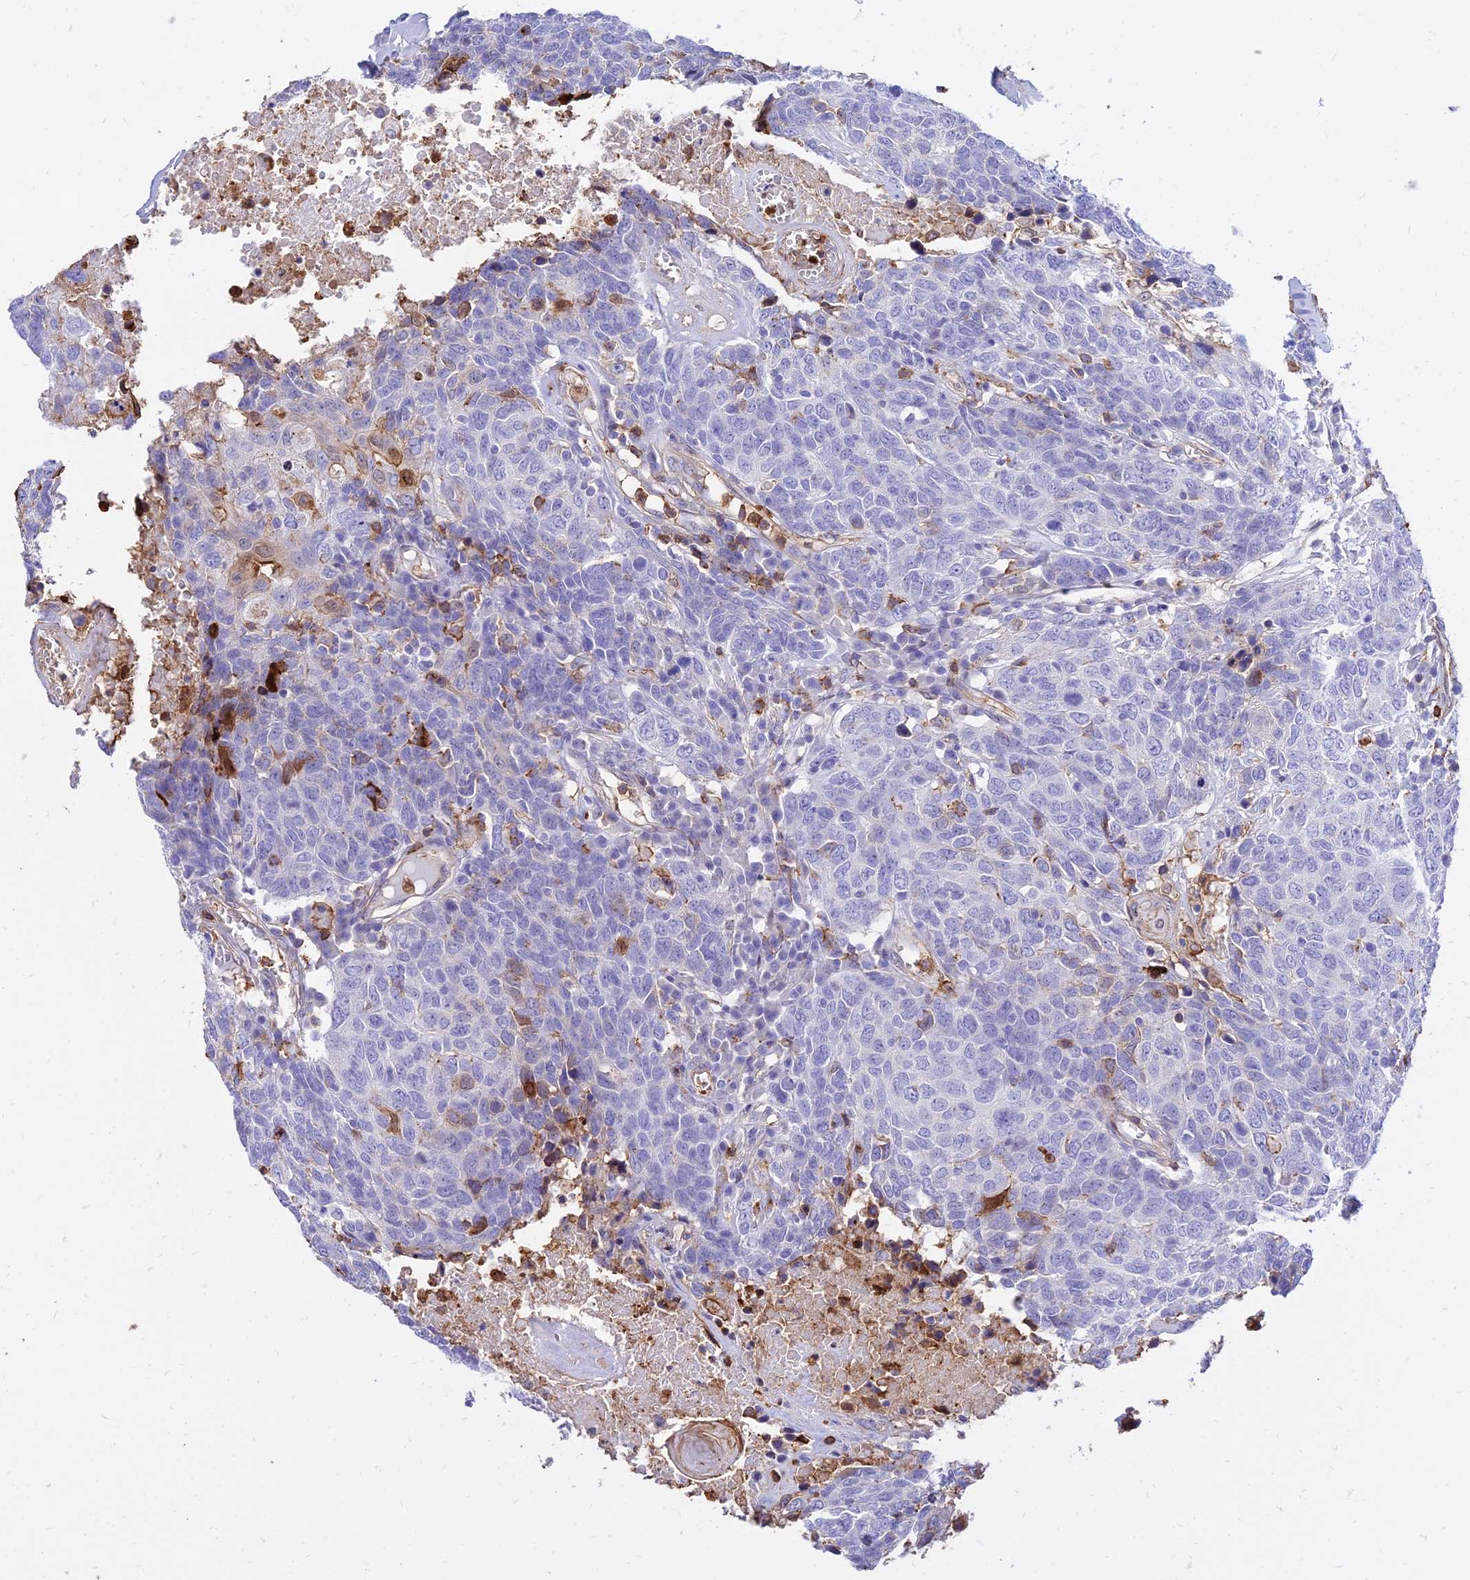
{"staining": {"intensity": "negative", "quantity": "none", "location": "none"}, "tissue": "head and neck cancer", "cell_type": "Tumor cells", "image_type": "cancer", "snomed": [{"axis": "morphology", "description": "Squamous cell carcinoma, NOS"}, {"axis": "topography", "description": "Head-Neck"}], "caption": "This photomicrograph is of head and neck cancer (squamous cell carcinoma) stained with immunohistochemistry to label a protein in brown with the nuclei are counter-stained blue. There is no positivity in tumor cells.", "gene": "SREK1IP1", "patient": {"sex": "male", "age": 66}}